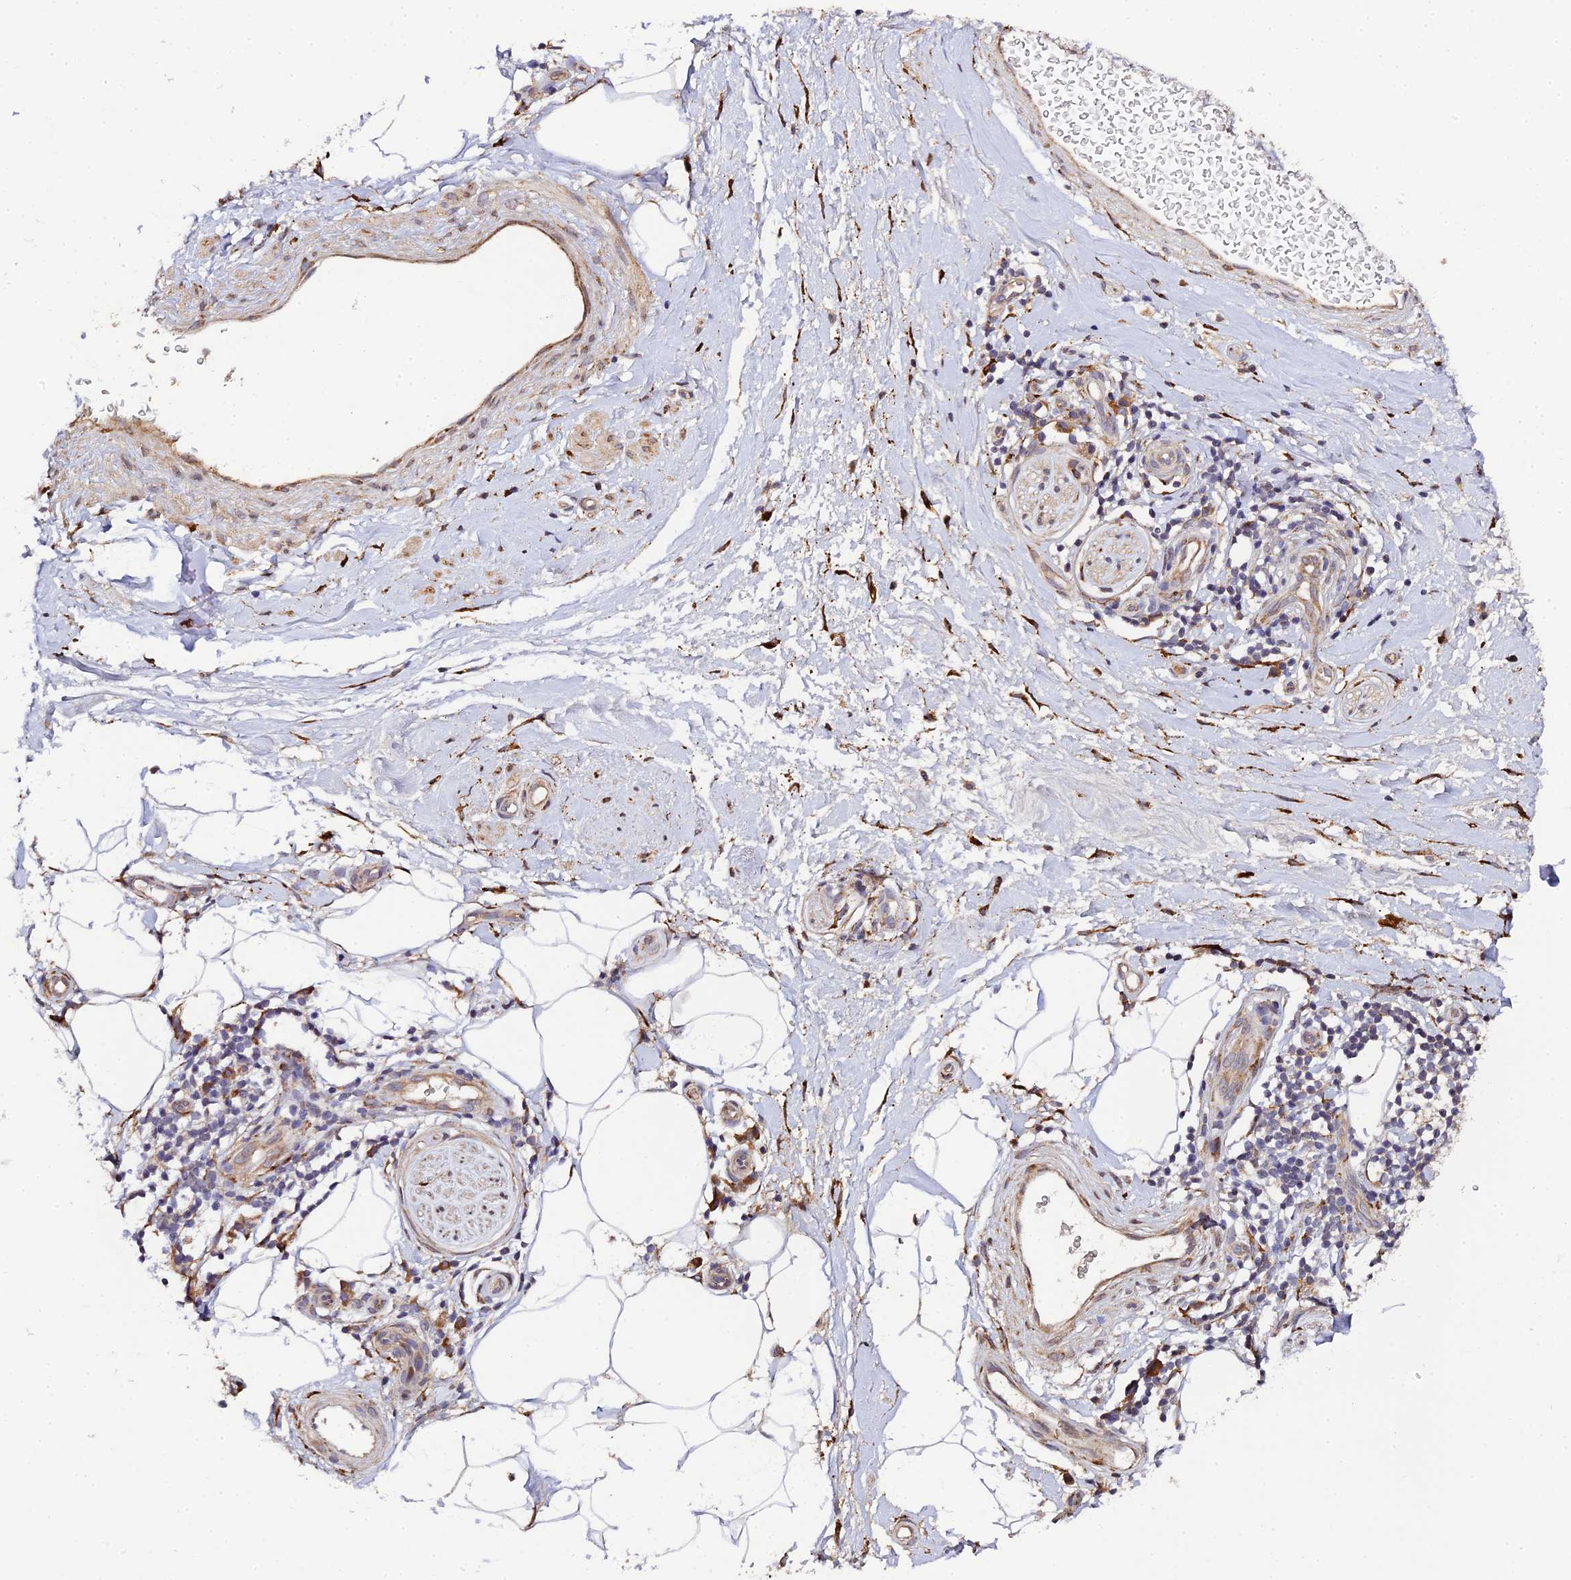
{"staining": {"intensity": "negative", "quantity": "none", "location": "none"}, "tissue": "adipose tissue", "cell_type": "Adipocytes", "image_type": "normal", "snomed": [{"axis": "morphology", "description": "Normal tissue, NOS"}, {"axis": "topography", "description": "Soft tissue"}, {"axis": "topography", "description": "Adipose tissue"}, {"axis": "topography", "description": "Vascular tissue"}, {"axis": "topography", "description": "Peripheral nerve tissue"}], "caption": "IHC micrograph of unremarkable adipose tissue stained for a protein (brown), which reveals no expression in adipocytes.", "gene": "P3H3", "patient": {"sex": "male", "age": 74}}